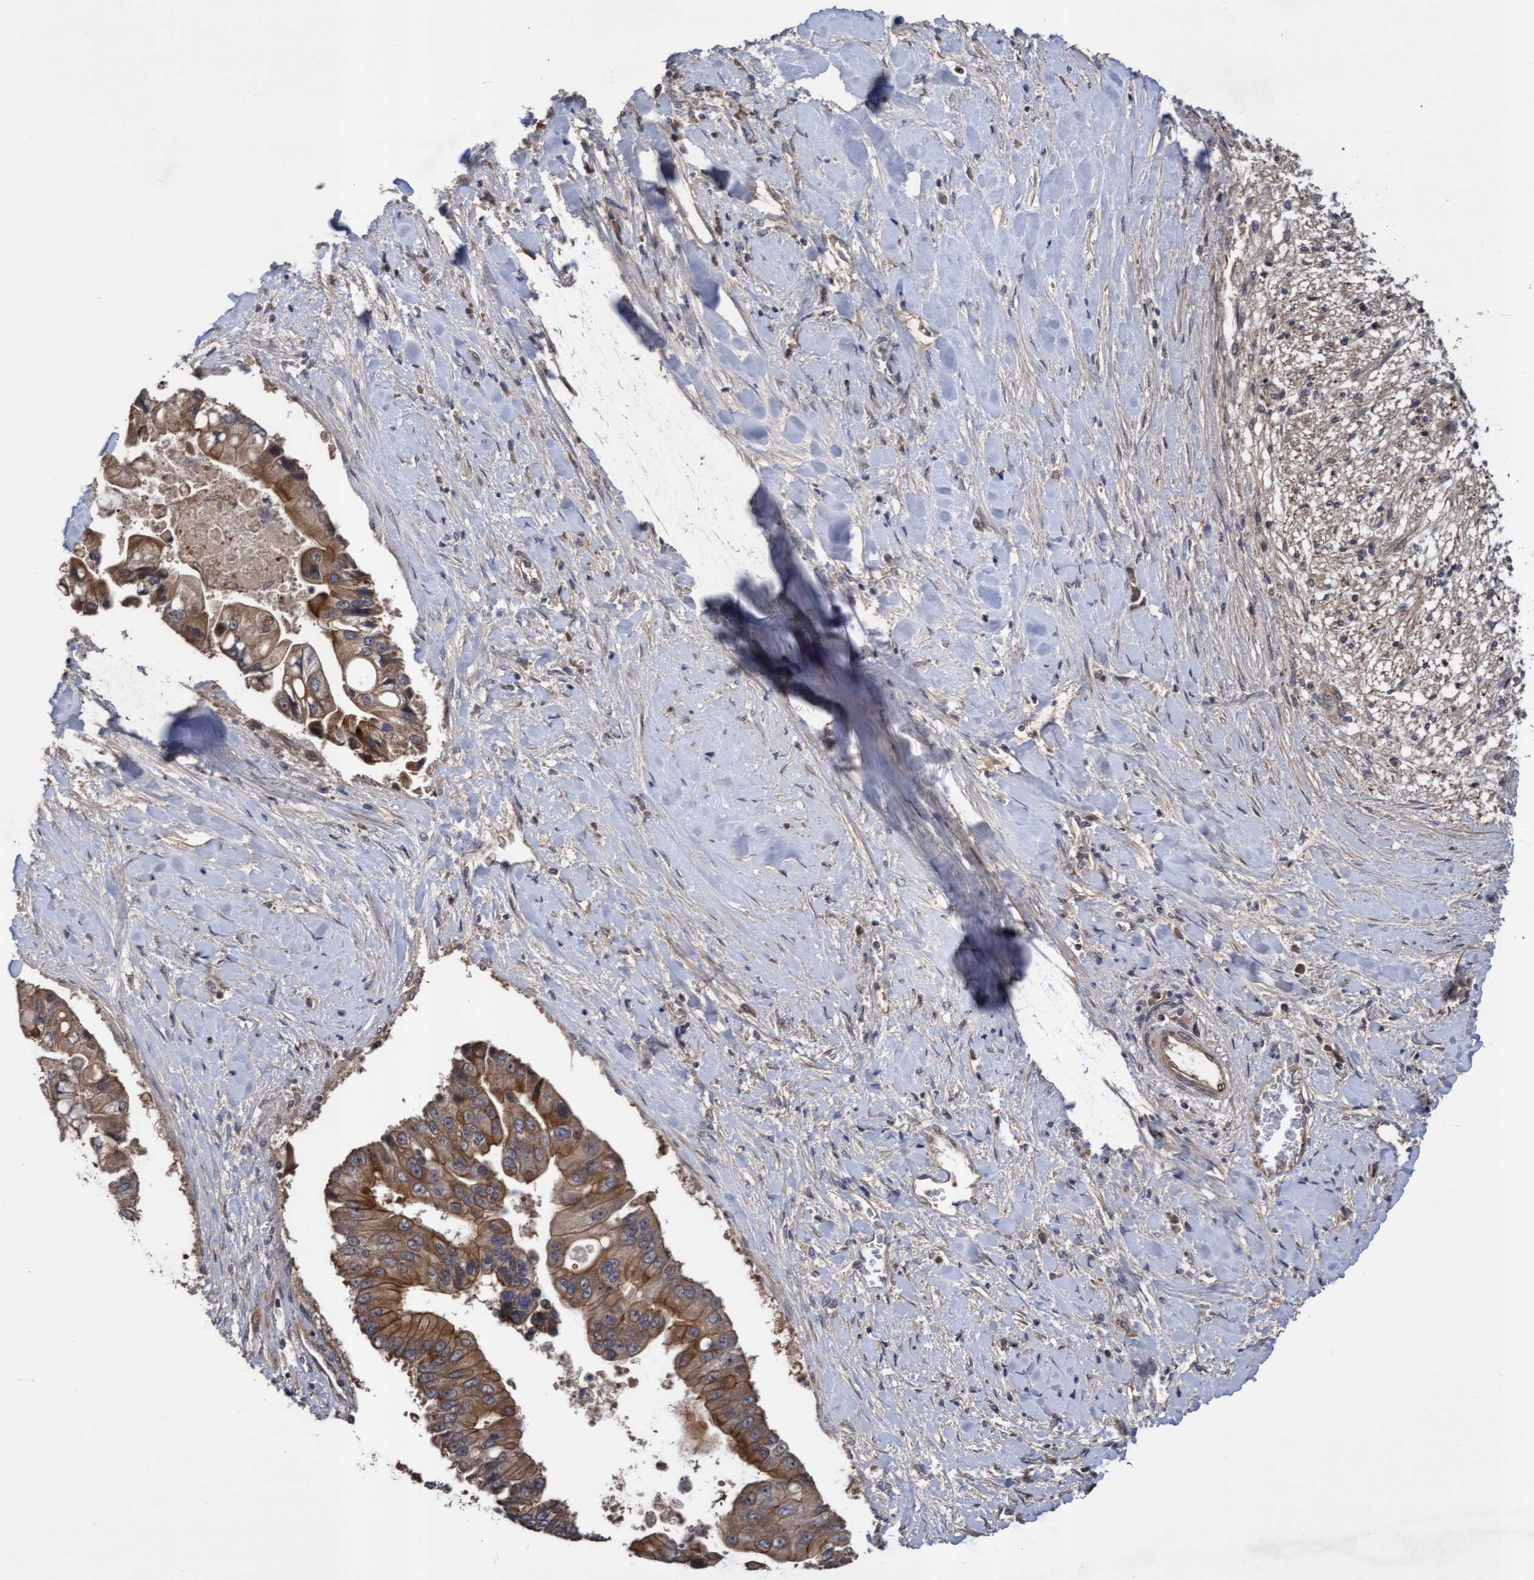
{"staining": {"intensity": "moderate", "quantity": ">75%", "location": "cytoplasmic/membranous"}, "tissue": "liver cancer", "cell_type": "Tumor cells", "image_type": "cancer", "snomed": [{"axis": "morphology", "description": "Cholangiocarcinoma"}, {"axis": "topography", "description": "Liver"}], "caption": "Human cholangiocarcinoma (liver) stained with a brown dye demonstrates moderate cytoplasmic/membranous positive staining in approximately >75% of tumor cells.", "gene": "COBL", "patient": {"sex": "male", "age": 50}}